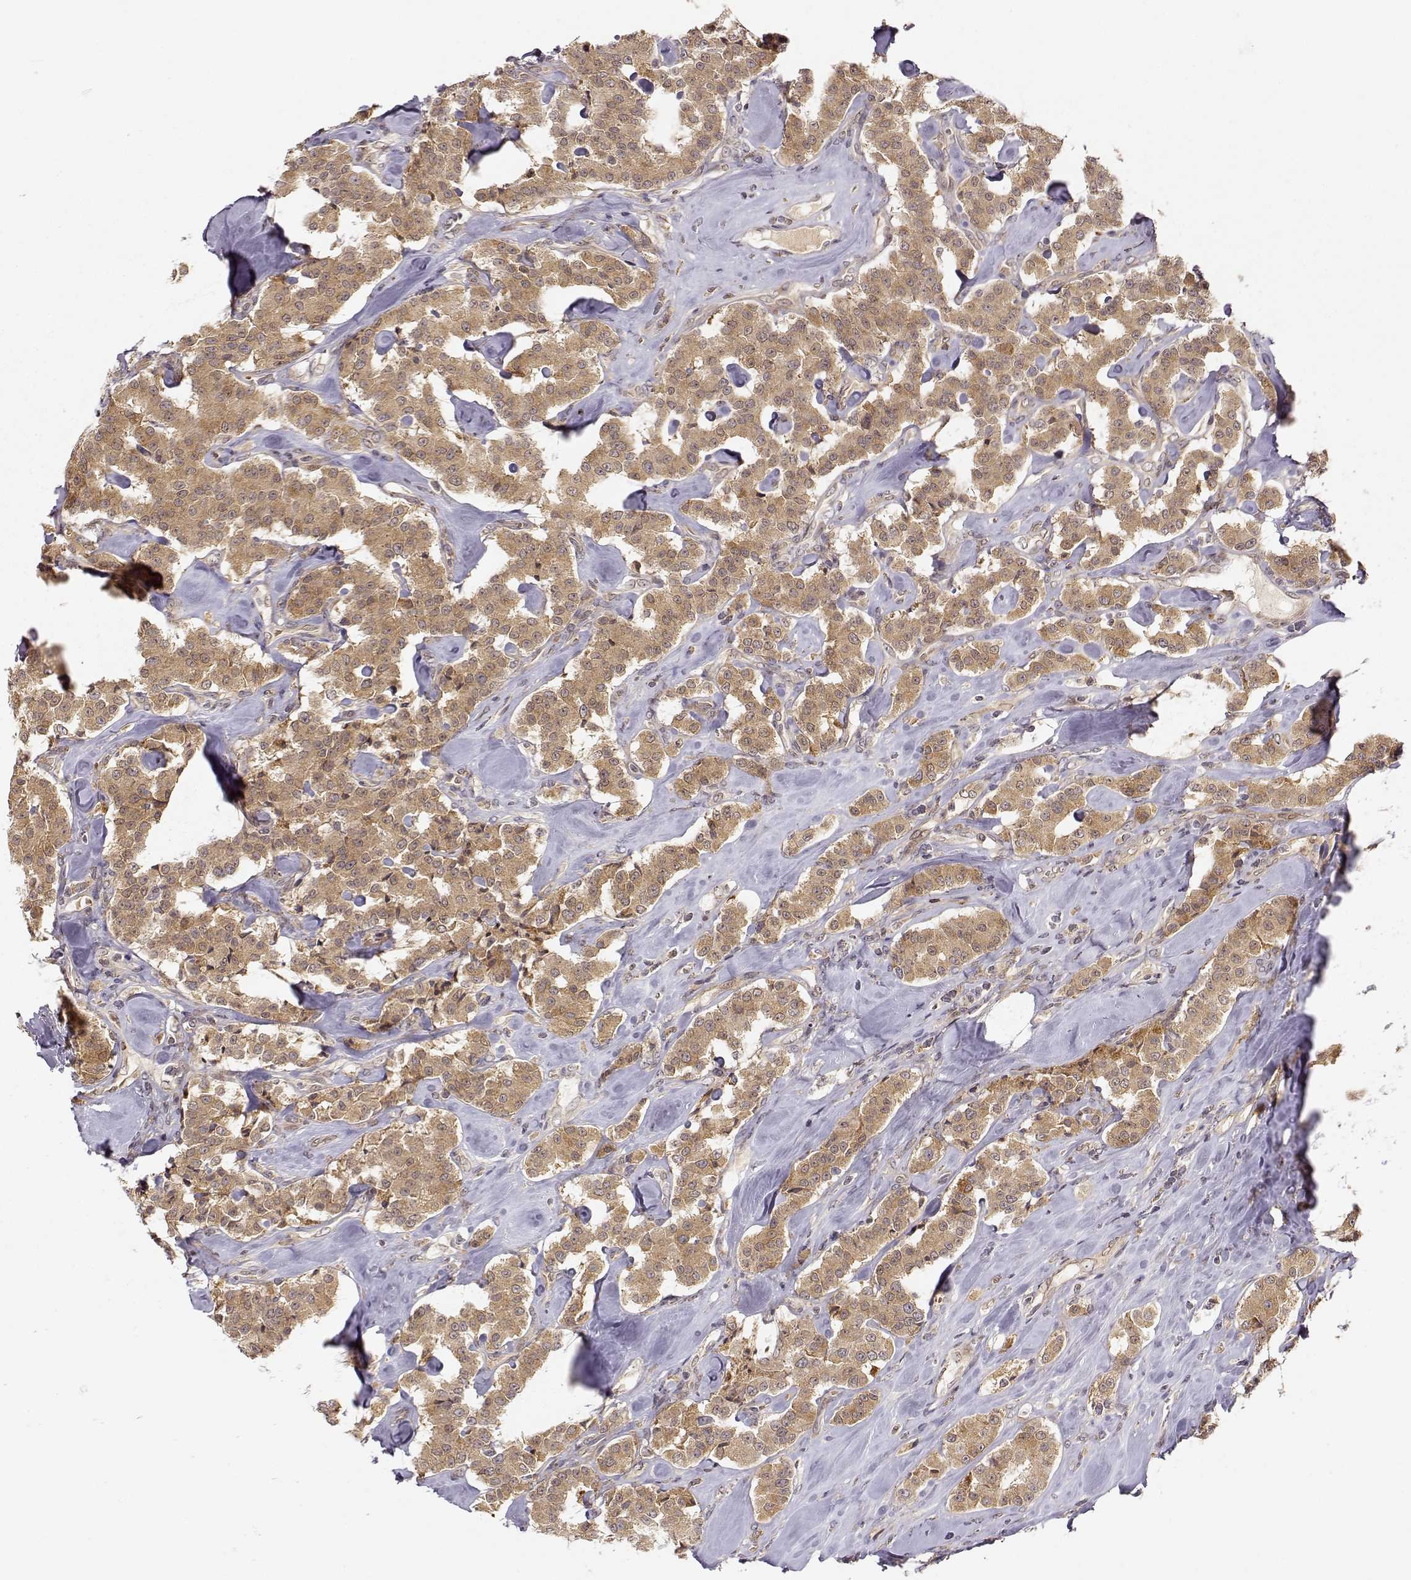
{"staining": {"intensity": "weak", "quantity": ">75%", "location": "cytoplasmic/membranous"}, "tissue": "carcinoid", "cell_type": "Tumor cells", "image_type": "cancer", "snomed": [{"axis": "morphology", "description": "Carcinoid, malignant, NOS"}, {"axis": "topography", "description": "Pancreas"}], "caption": "A brown stain shows weak cytoplasmic/membranous positivity of a protein in carcinoid tumor cells.", "gene": "ERGIC2", "patient": {"sex": "male", "age": 41}}